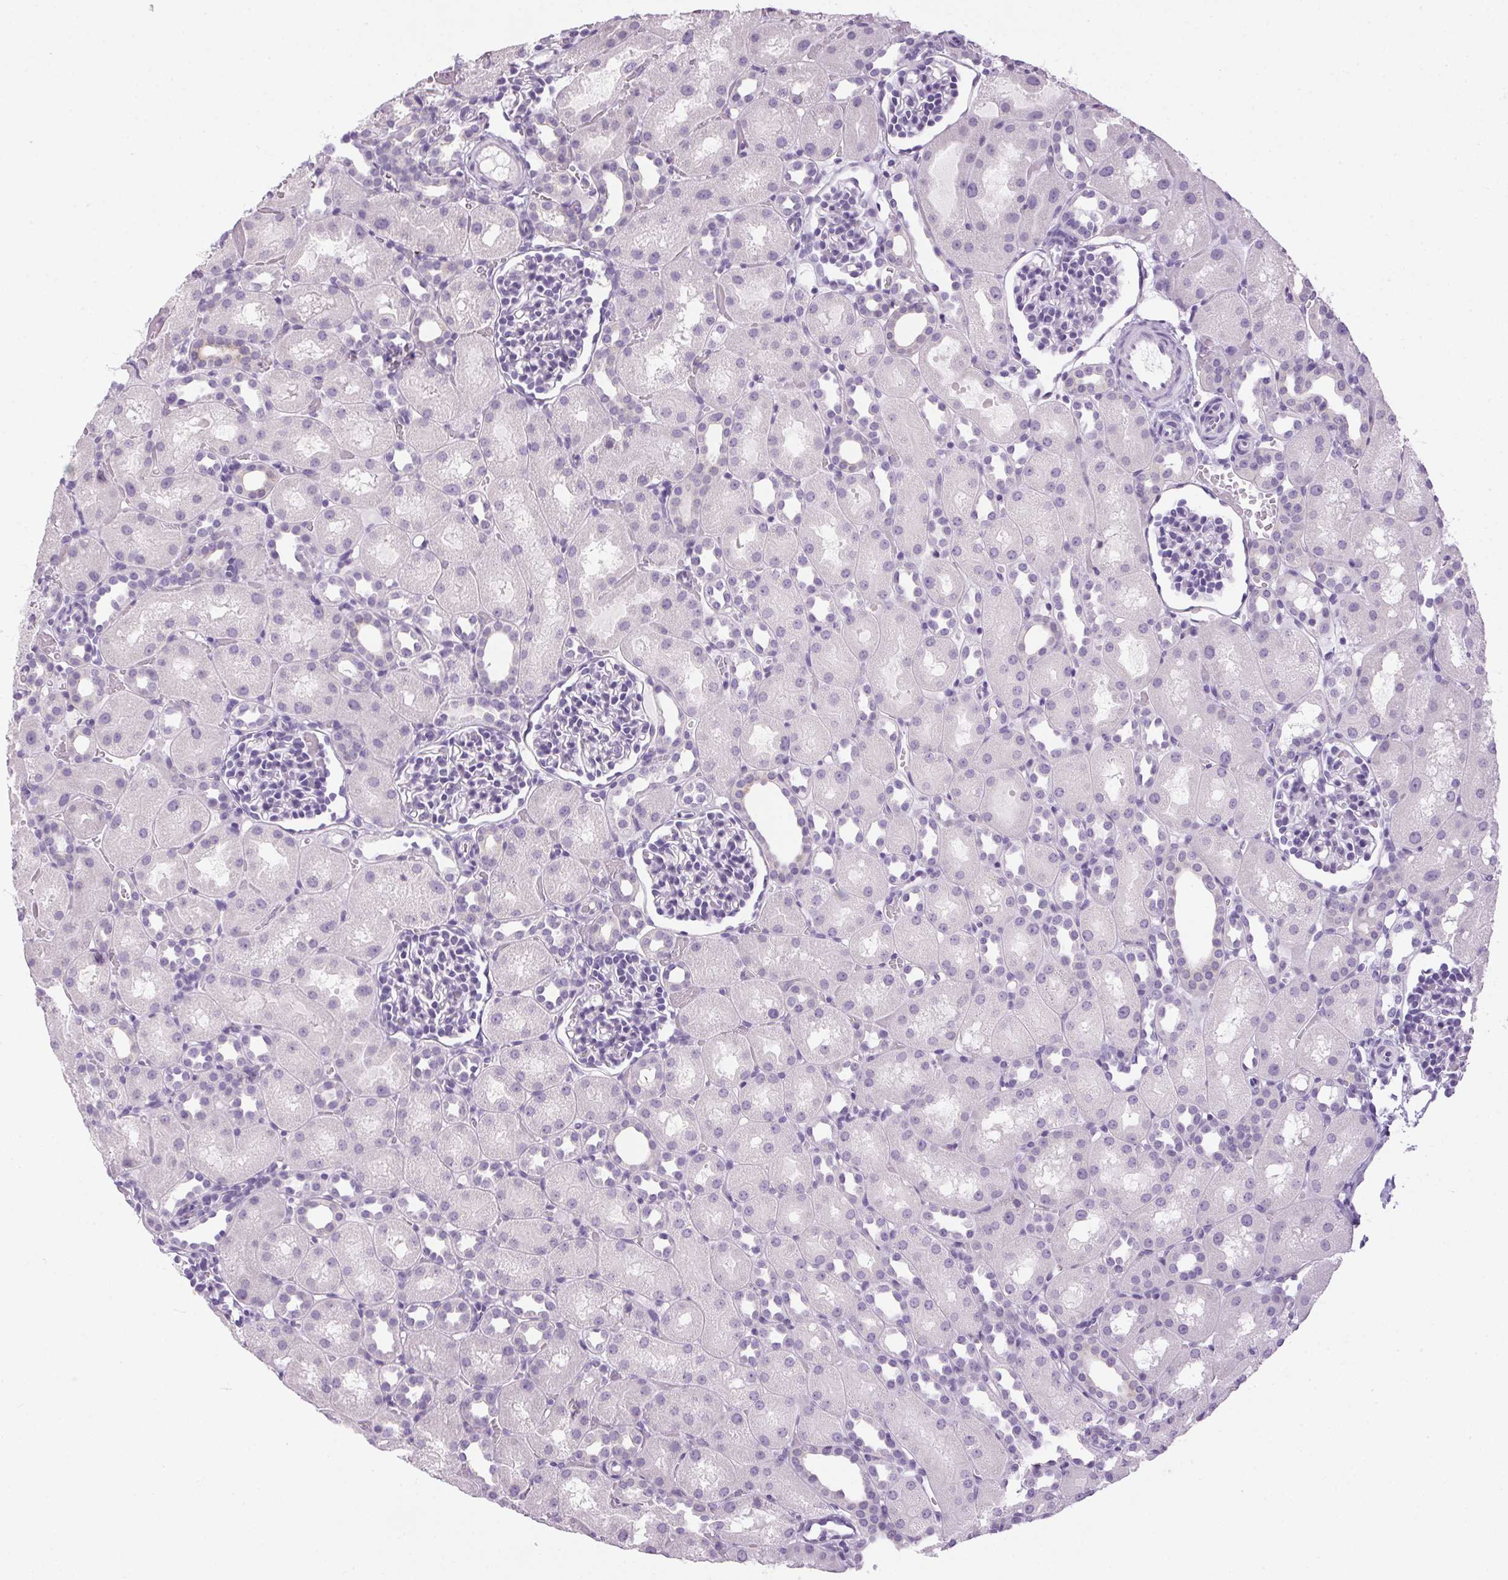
{"staining": {"intensity": "negative", "quantity": "none", "location": "none"}, "tissue": "kidney", "cell_type": "Cells in glomeruli", "image_type": "normal", "snomed": [{"axis": "morphology", "description": "Normal tissue, NOS"}, {"axis": "topography", "description": "Kidney"}], "caption": "An immunohistochemistry histopathology image of unremarkable kidney is shown. There is no staining in cells in glomeruli of kidney. The staining is performed using DAB brown chromogen with nuclei counter-stained in using hematoxylin.", "gene": "POPDC2", "patient": {"sex": "male", "age": 1}}